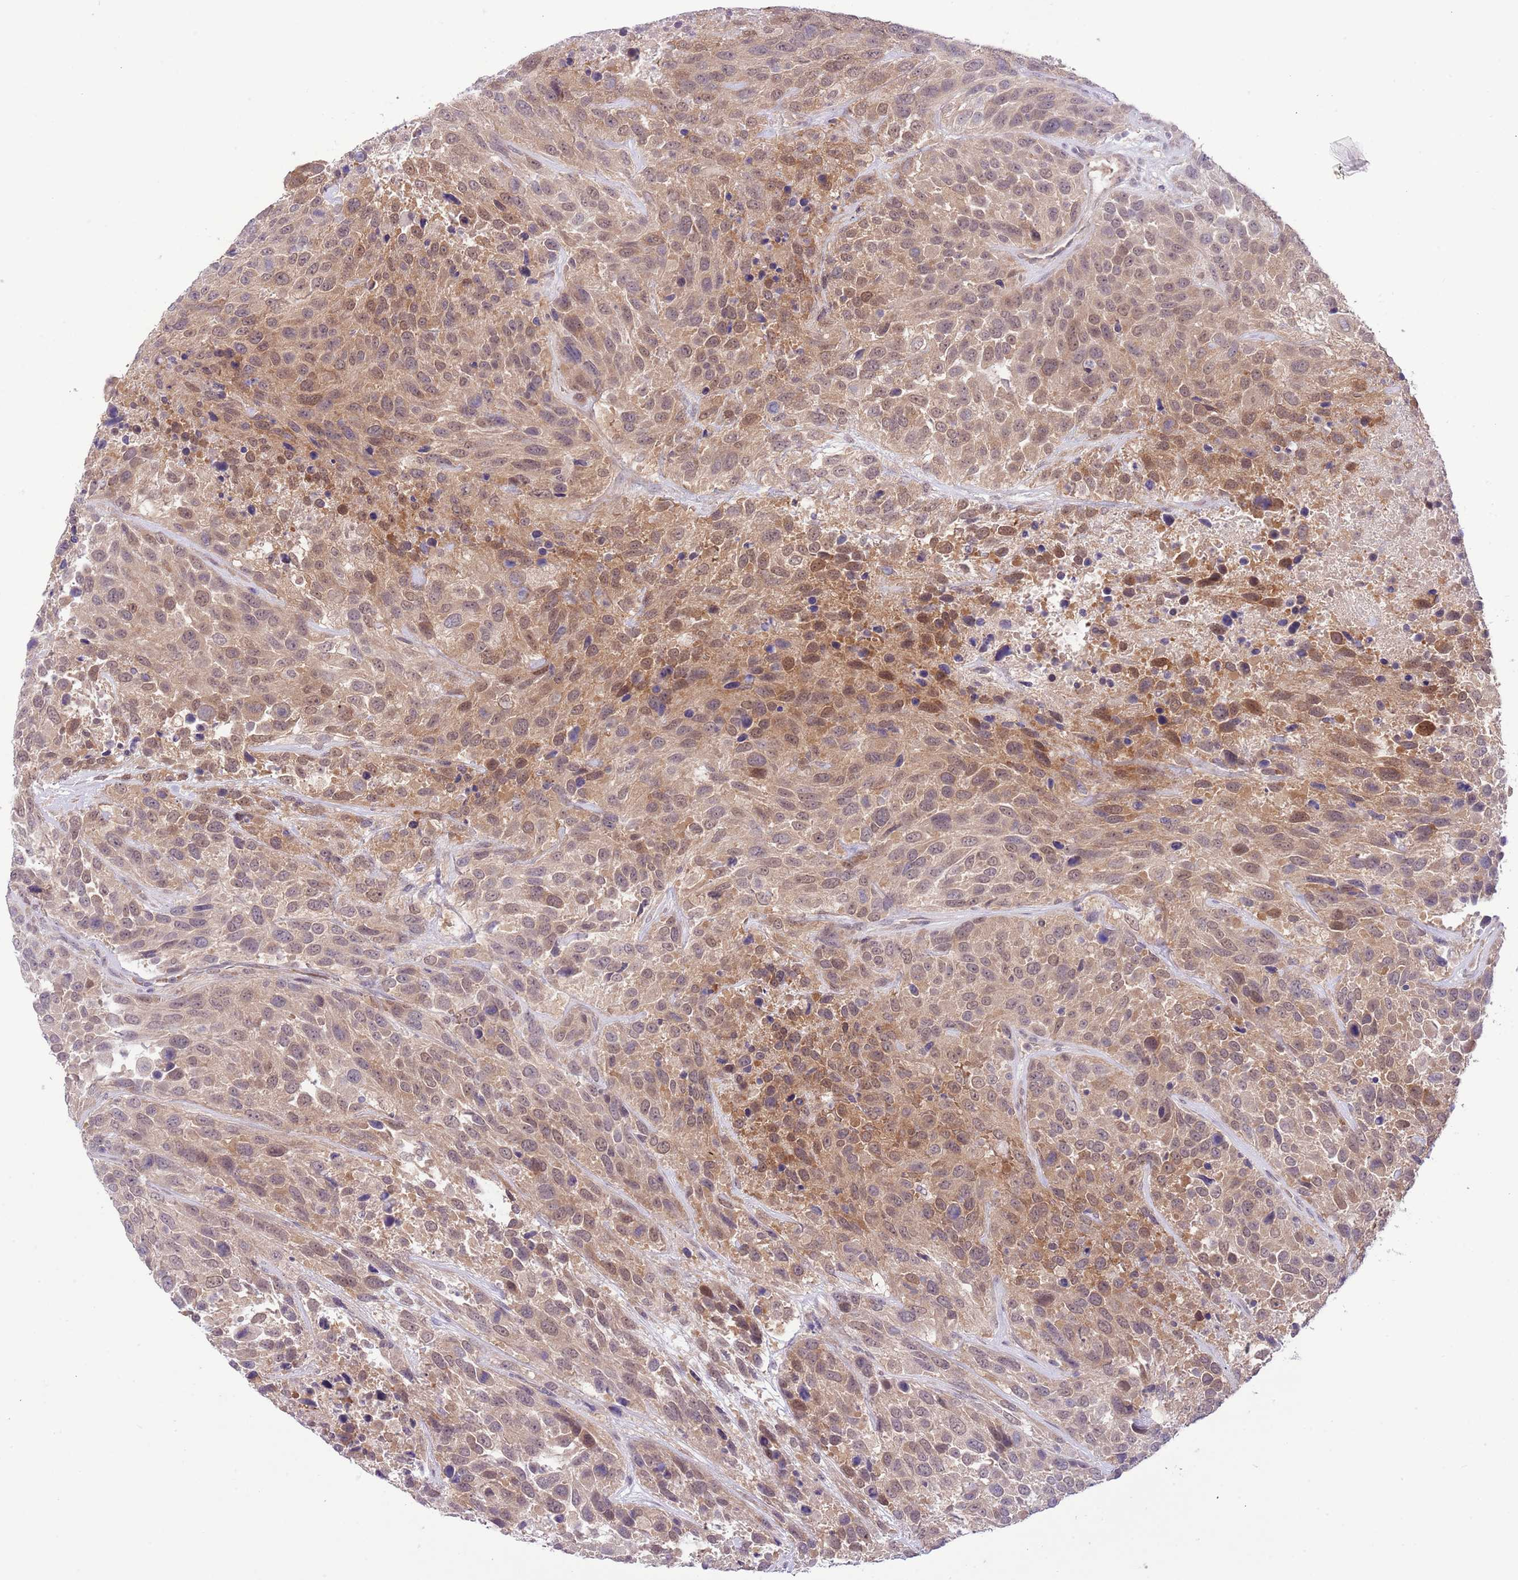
{"staining": {"intensity": "moderate", "quantity": ">75%", "location": "cytoplasmic/membranous,nuclear"}, "tissue": "urothelial cancer", "cell_type": "Tumor cells", "image_type": "cancer", "snomed": [{"axis": "morphology", "description": "Urothelial carcinoma, High grade"}, {"axis": "topography", "description": "Urinary bladder"}], "caption": "High-grade urothelial carcinoma stained with DAB (3,3'-diaminobenzidine) immunohistochemistry displays medium levels of moderate cytoplasmic/membranous and nuclear staining in approximately >75% of tumor cells. The protein is stained brown, and the nuclei are stained in blue (DAB IHC with brightfield microscopy, high magnification).", "gene": "GALK2", "patient": {"sex": "female", "age": 70}}